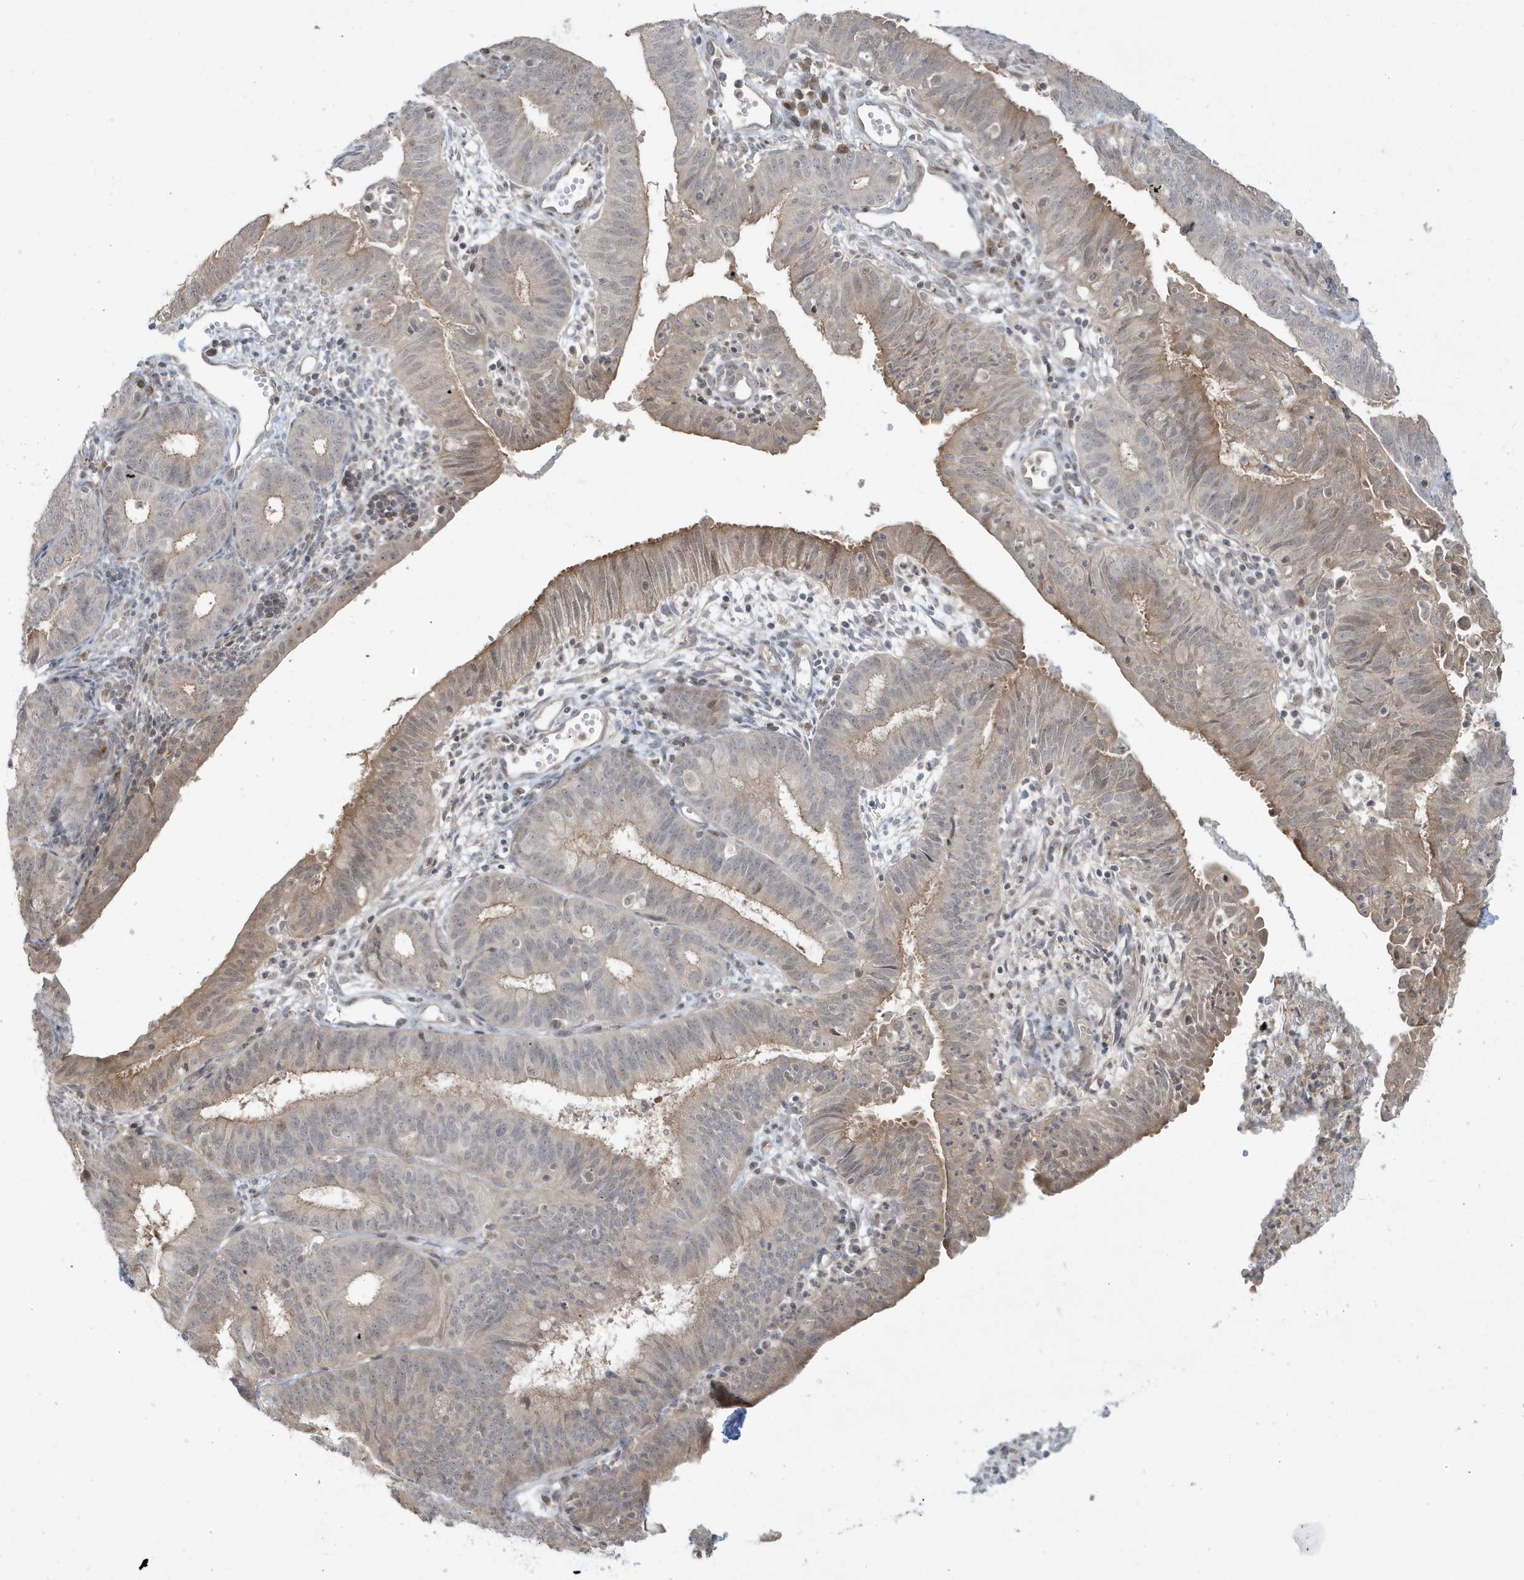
{"staining": {"intensity": "weak", "quantity": "25%-75%", "location": "cytoplasmic/membranous"}, "tissue": "endometrial cancer", "cell_type": "Tumor cells", "image_type": "cancer", "snomed": [{"axis": "morphology", "description": "Adenocarcinoma, NOS"}, {"axis": "topography", "description": "Endometrium"}], "caption": "Endometrial cancer tissue exhibits weak cytoplasmic/membranous staining in approximately 25%-75% of tumor cells, visualized by immunohistochemistry.", "gene": "PRRT3", "patient": {"sex": "female", "age": 51}}